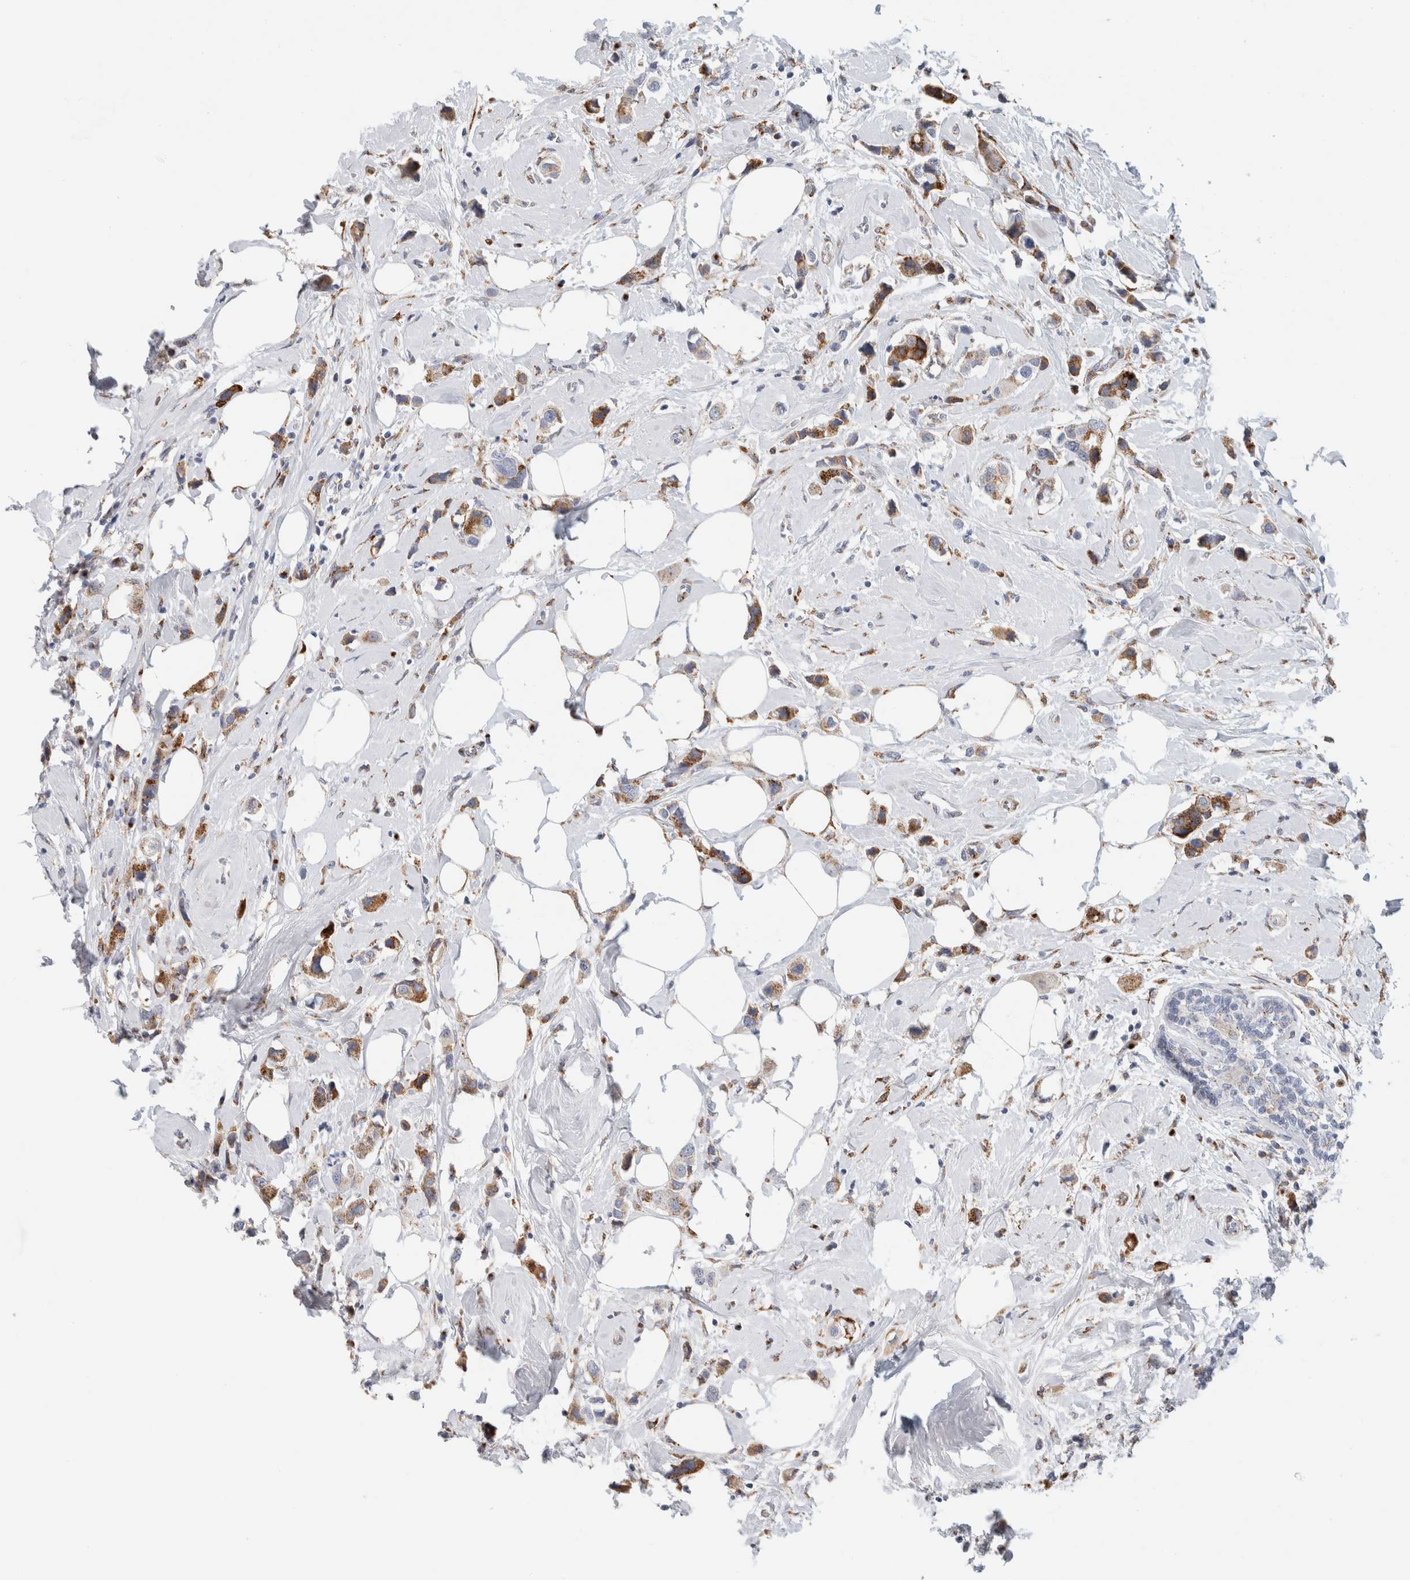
{"staining": {"intensity": "moderate", "quantity": ">75%", "location": "cytoplasmic/membranous"}, "tissue": "breast cancer", "cell_type": "Tumor cells", "image_type": "cancer", "snomed": [{"axis": "morphology", "description": "Normal tissue, NOS"}, {"axis": "morphology", "description": "Duct carcinoma"}, {"axis": "topography", "description": "Breast"}], "caption": "IHC image of neoplastic tissue: breast cancer (infiltrating ductal carcinoma) stained using immunohistochemistry (IHC) shows medium levels of moderate protein expression localized specifically in the cytoplasmic/membranous of tumor cells, appearing as a cytoplasmic/membranous brown color.", "gene": "MCFD2", "patient": {"sex": "female", "age": 50}}